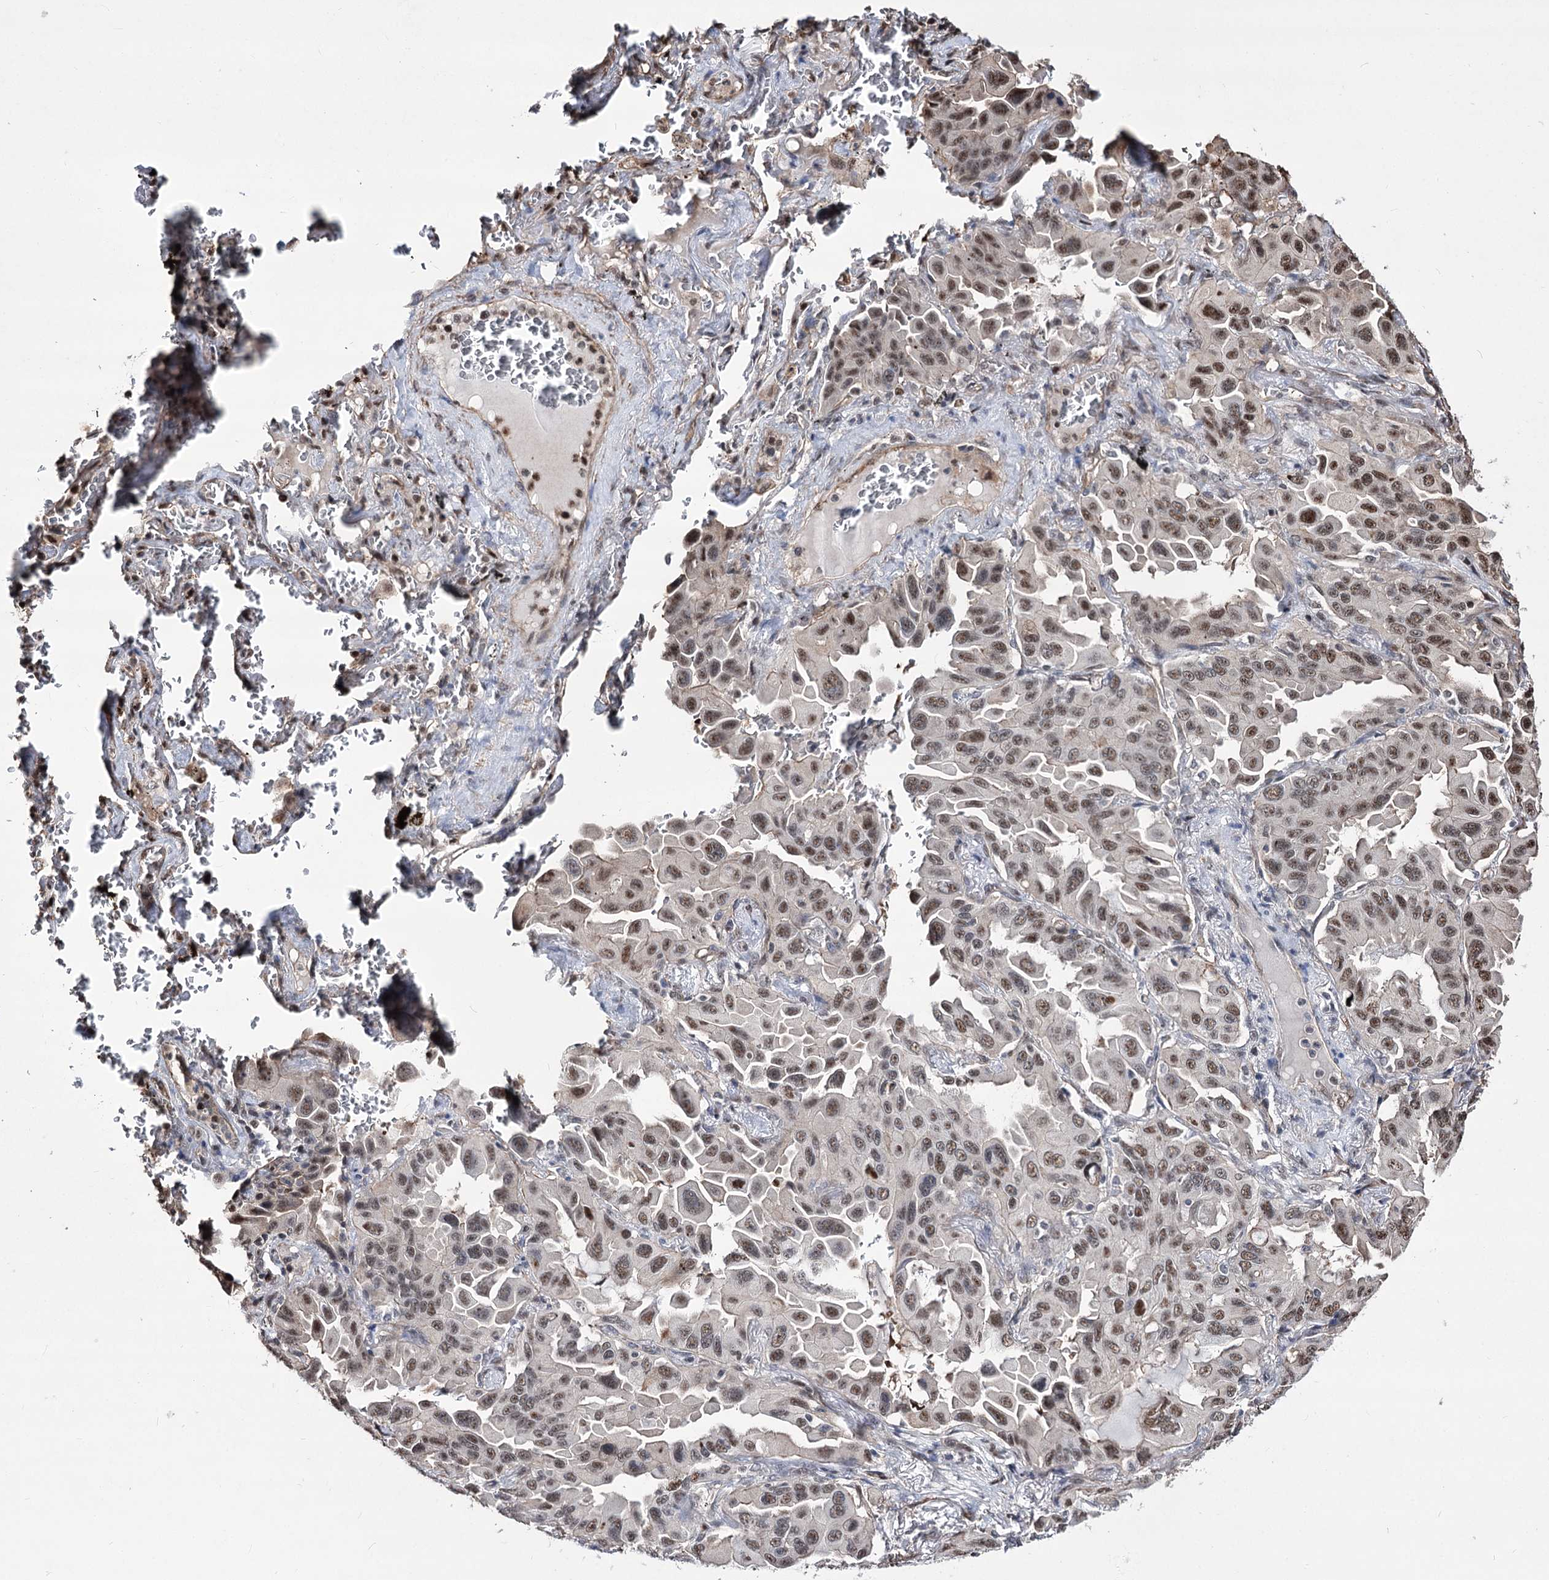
{"staining": {"intensity": "moderate", "quantity": ">75%", "location": "nuclear"}, "tissue": "lung cancer", "cell_type": "Tumor cells", "image_type": "cancer", "snomed": [{"axis": "morphology", "description": "Adenocarcinoma, NOS"}, {"axis": "topography", "description": "Lung"}], "caption": "Tumor cells exhibit moderate nuclear expression in approximately >75% of cells in lung adenocarcinoma.", "gene": "CHMP7", "patient": {"sex": "male", "age": 64}}